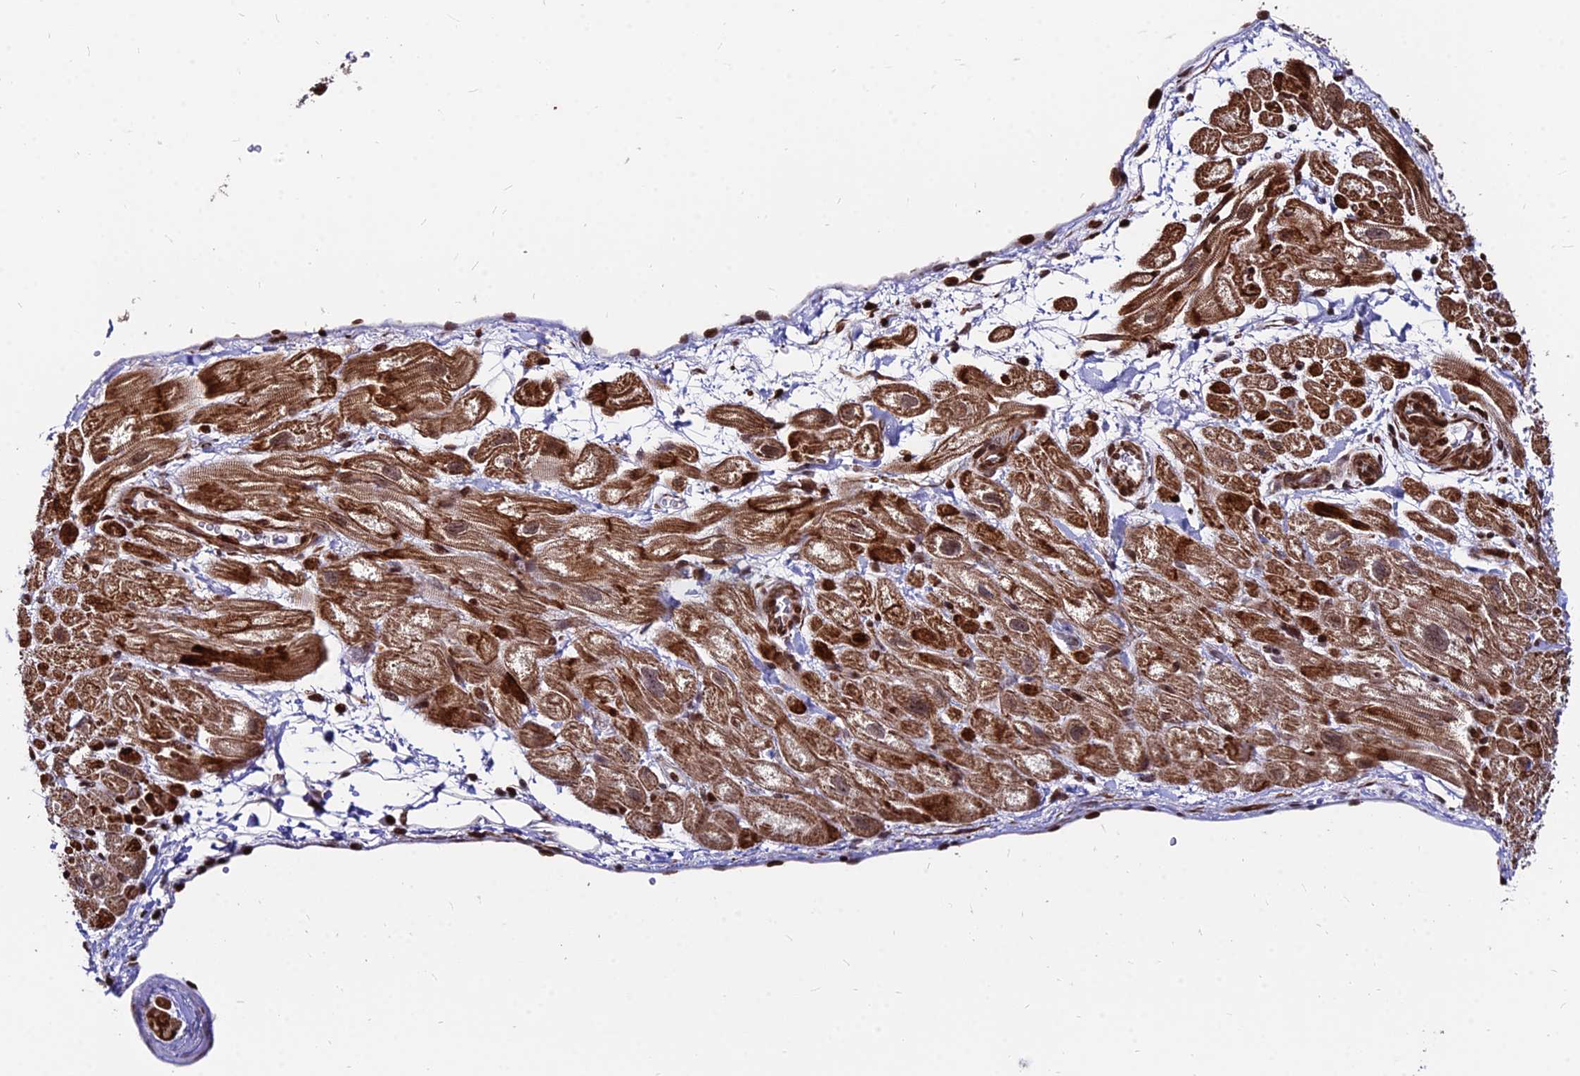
{"staining": {"intensity": "moderate", "quantity": ">75%", "location": "cytoplasmic/membranous,nuclear"}, "tissue": "heart muscle", "cell_type": "Cardiomyocytes", "image_type": "normal", "snomed": [{"axis": "morphology", "description": "Normal tissue, NOS"}, {"axis": "topography", "description": "Heart"}], "caption": "DAB (3,3'-diaminobenzidine) immunohistochemical staining of benign human heart muscle shows moderate cytoplasmic/membranous,nuclear protein expression in approximately >75% of cardiomyocytes. (Brightfield microscopy of DAB IHC at high magnification).", "gene": "NYAP2", "patient": {"sex": "male", "age": 65}}